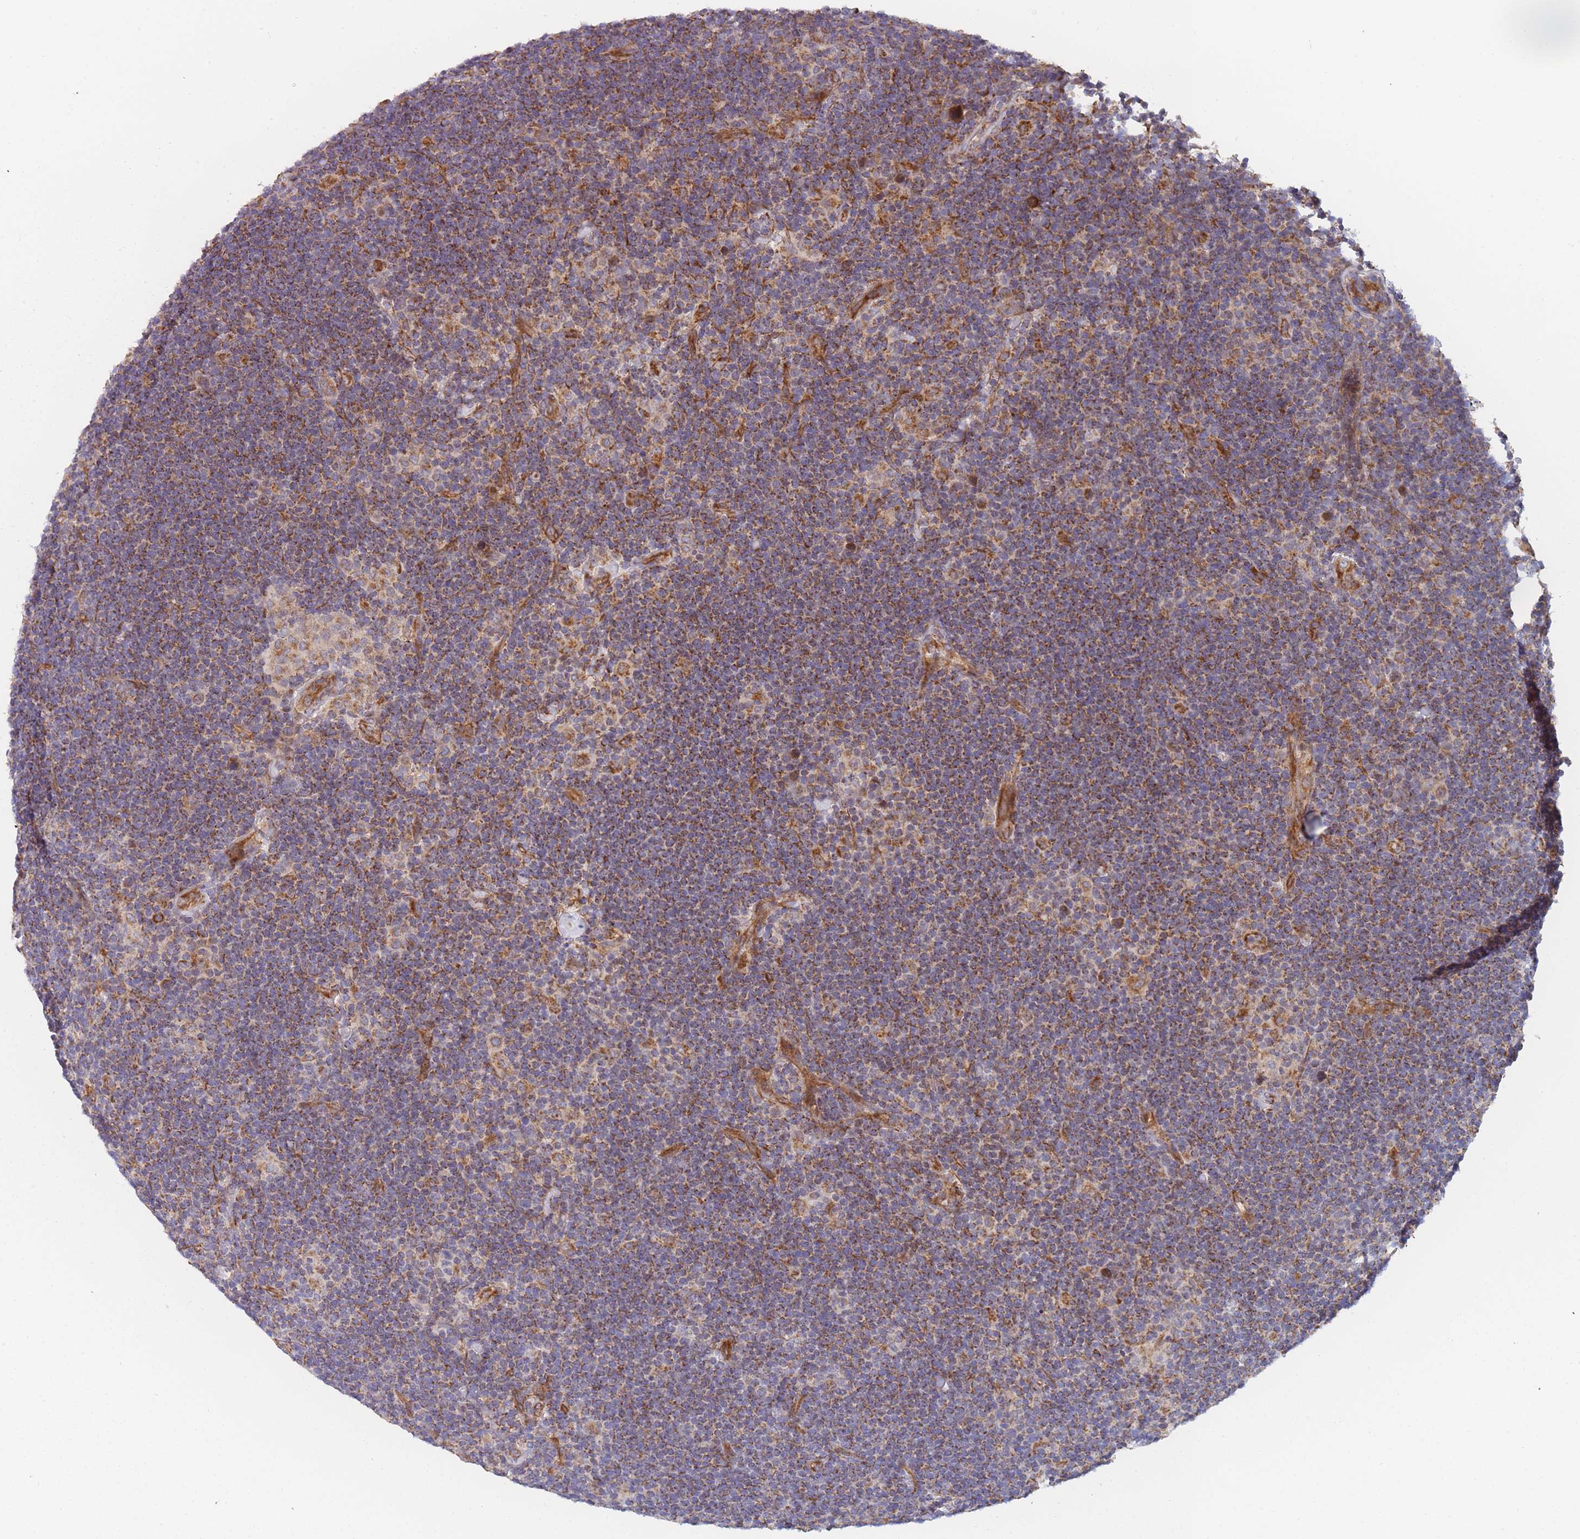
{"staining": {"intensity": "moderate", "quantity": ">75%", "location": "cytoplasmic/membranous"}, "tissue": "lymphoma", "cell_type": "Tumor cells", "image_type": "cancer", "snomed": [{"axis": "morphology", "description": "Hodgkin's disease, NOS"}, {"axis": "topography", "description": "Lymph node"}], "caption": "Tumor cells exhibit moderate cytoplasmic/membranous positivity in about >75% of cells in Hodgkin's disease.", "gene": "MTRES1", "patient": {"sex": "female", "age": 57}}